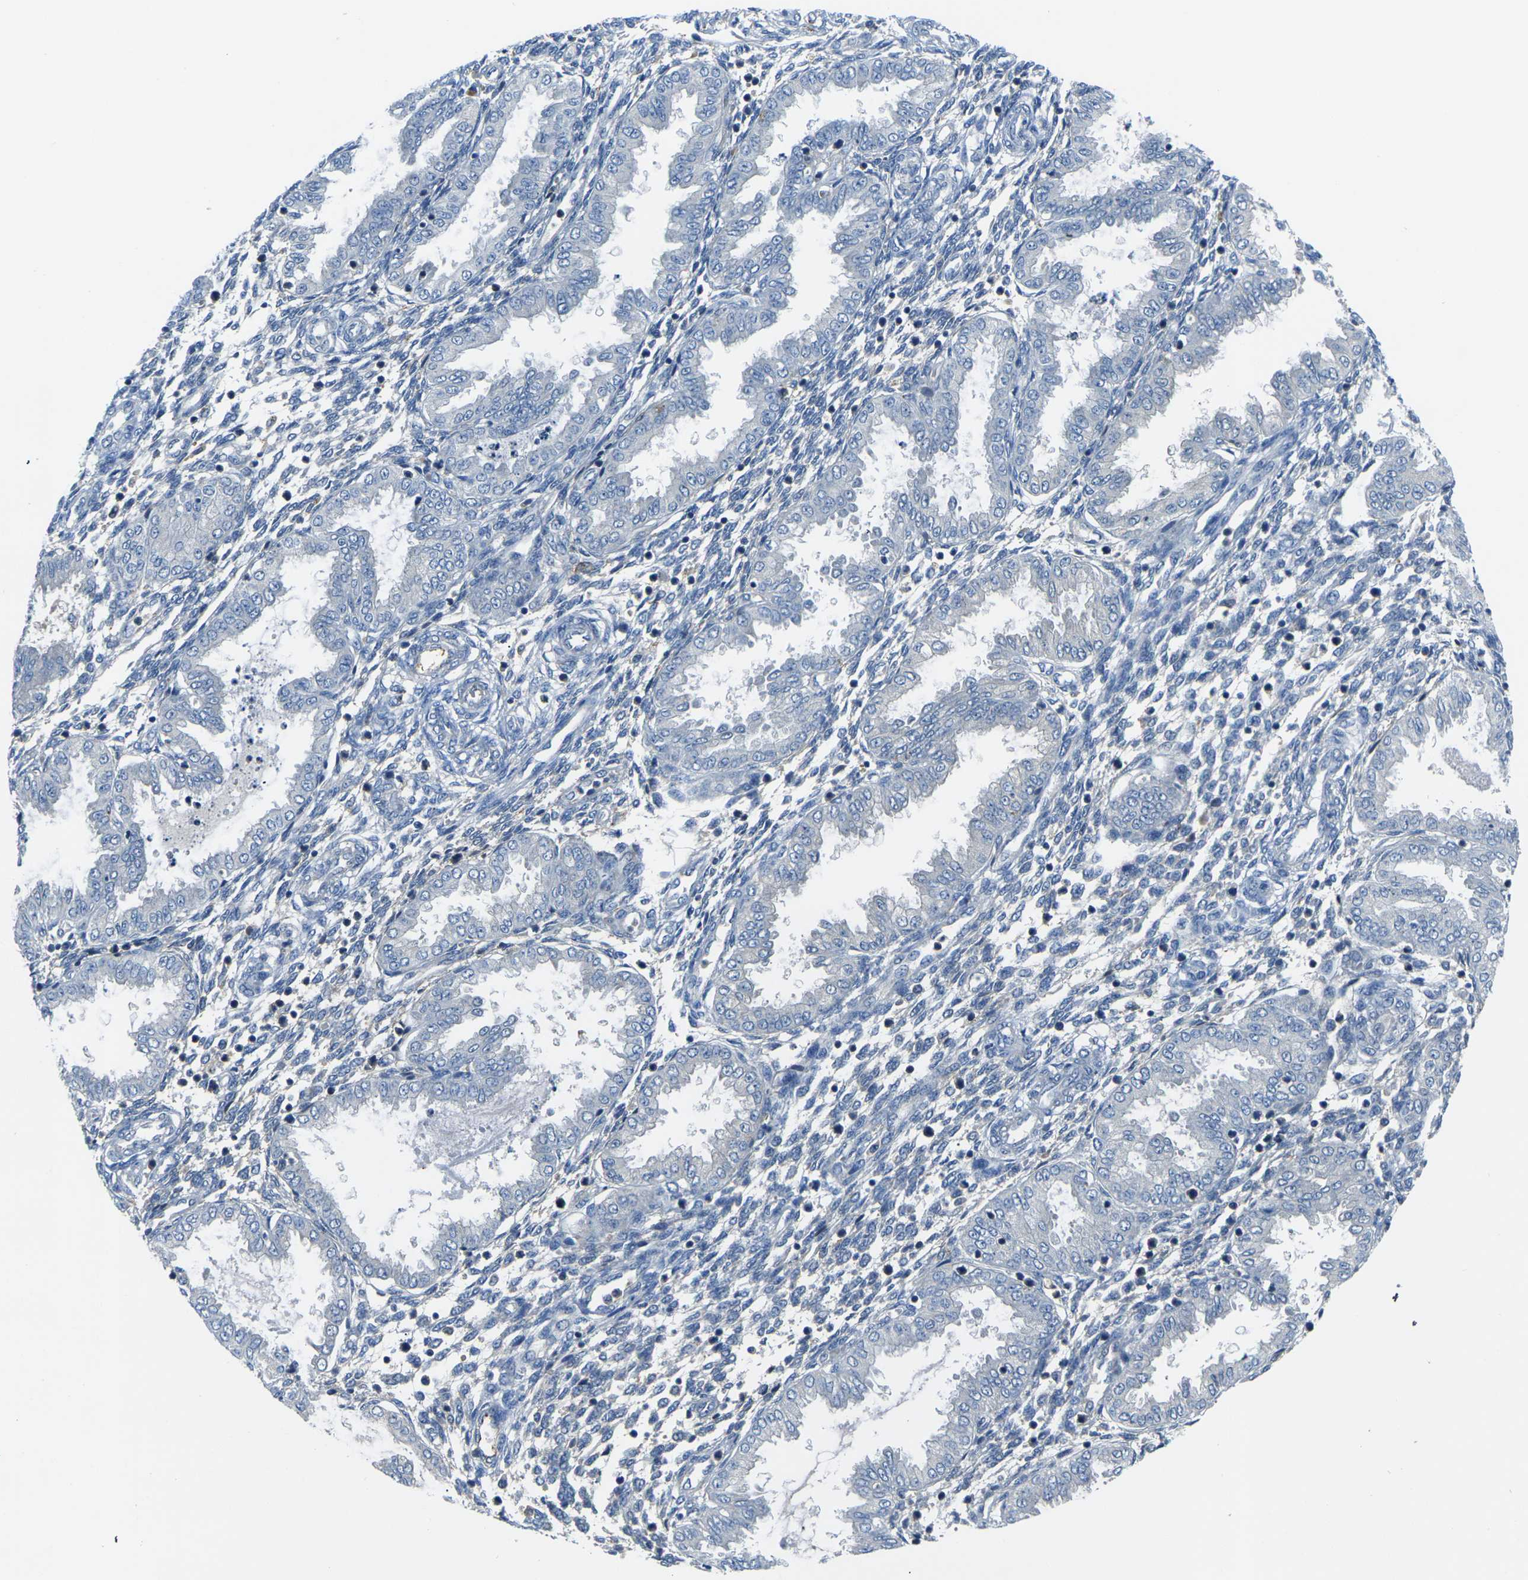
{"staining": {"intensity": "negative", "quantity": "none", "location": "none"}, "tissue": "endometrium", "cell_type": "Cells in endometrial stroma", "image_type": "normal", "snomed": [{"axis": "morphology", "description": "Normal tissue, NOS"}, {"axis": "topography", "description": "Endometrium"}], "caption": "Immunohistochemical staining of benign endometrium exhibits no significant expression in cells in endometrial stroma. (DAB (3,3'-diaminobenzidine) IHC with hematoxylin counter stain).", "gene": "PIGL", "patient": {"sex": "female", "age": 33}}